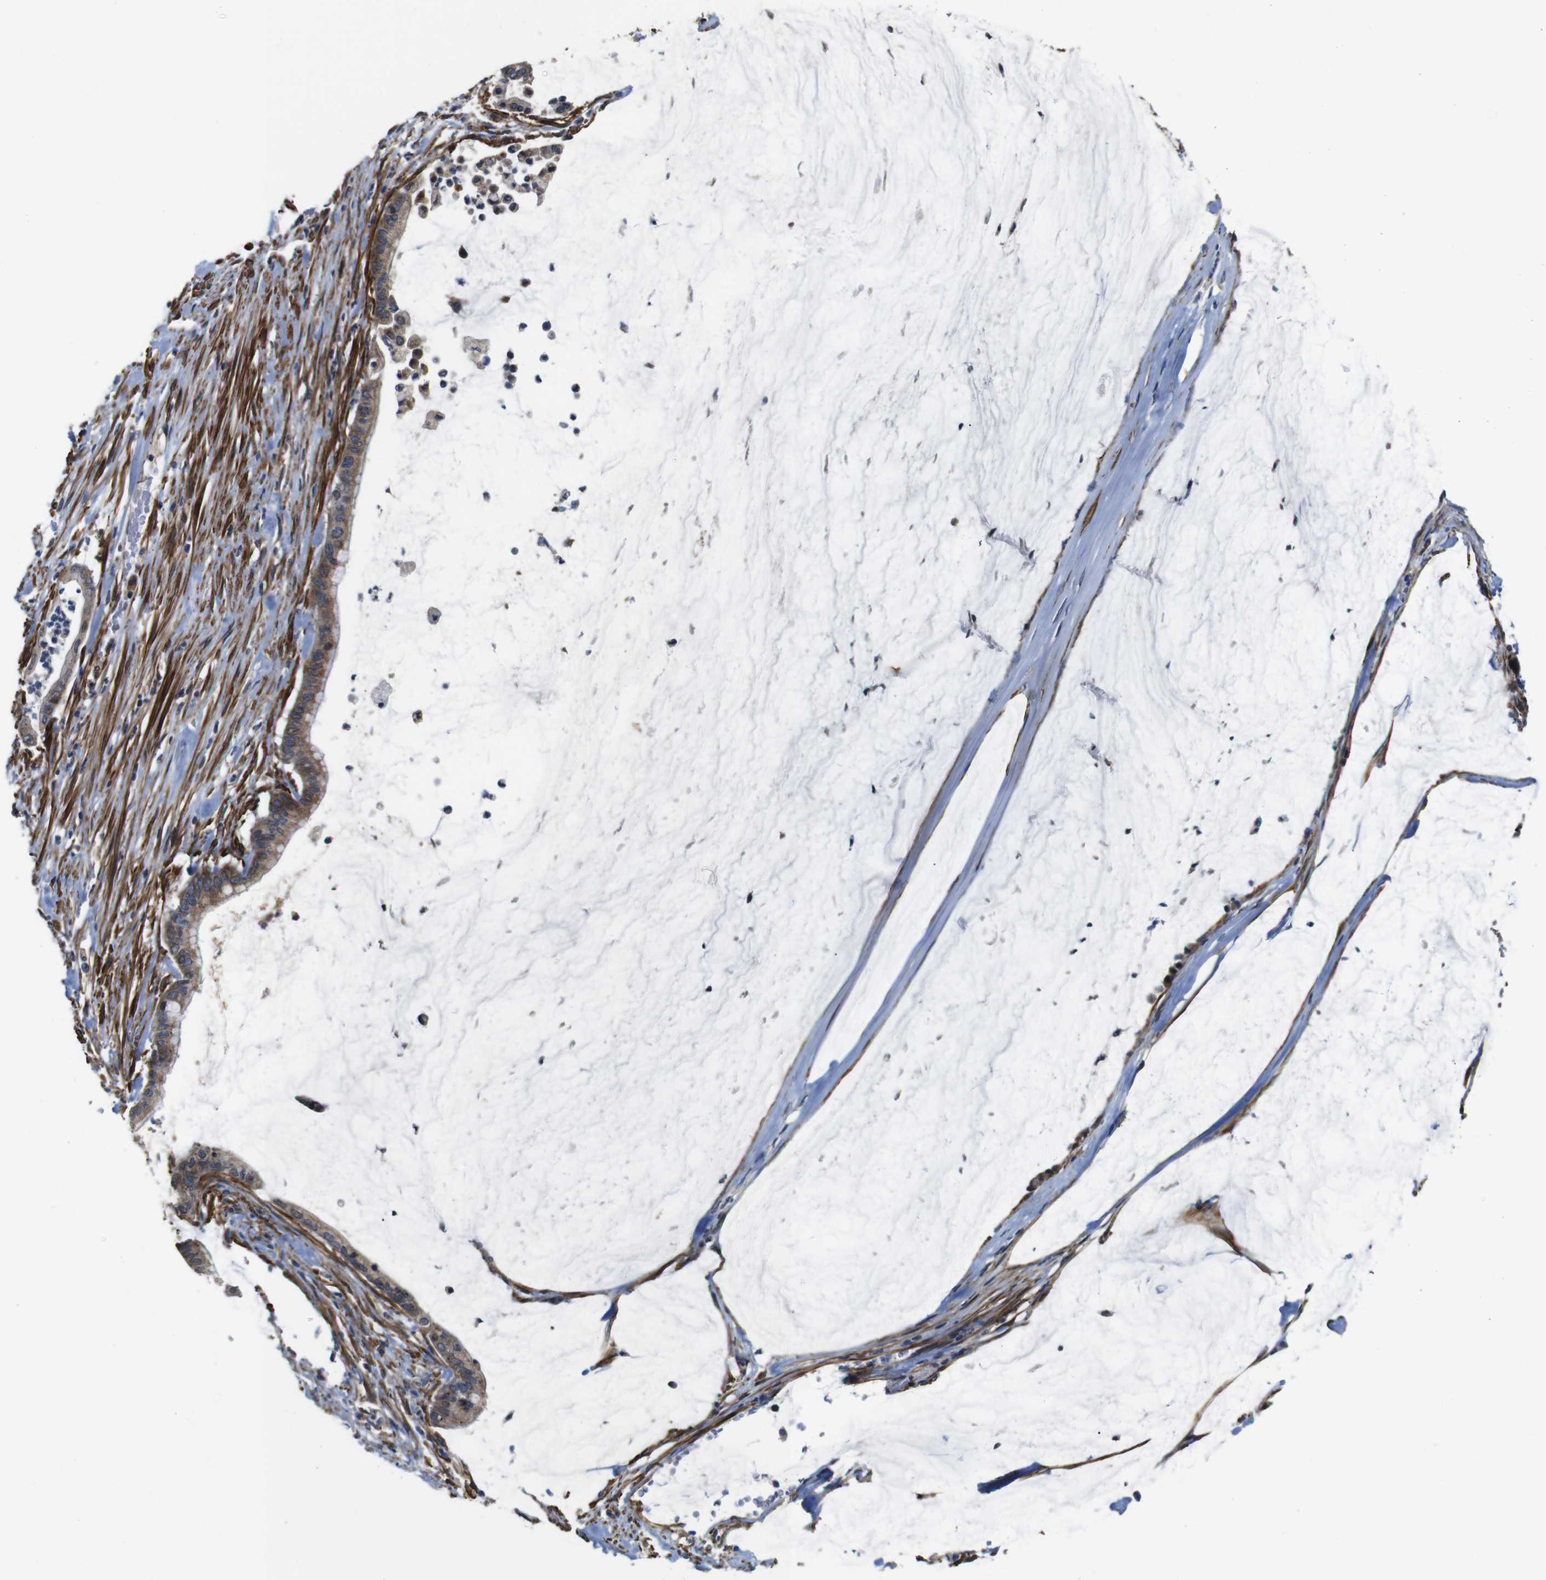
{"staining": {"intensity": "weak", "quantity": ">75%", "location": "cytoplasmic/membranous"}, "tissue": "pancreatic cancer", "cell_type": "Tumor cells", "image_type": "cancer", "snomed": [{"axis": "morphology", "description": "Adenocarcinoma, NOS"}, {"axis": "topography", "description": "Pancreas"}], "caption": "Pancreatic cancer (adenocarcinoma) stained for a protein (brown) demonstrates weak cytoplasmic/membranous positive expression in approximately >75% of tumor cells.", "gene": "GGT7", "patient": {"sex": "male", "age": 41}}